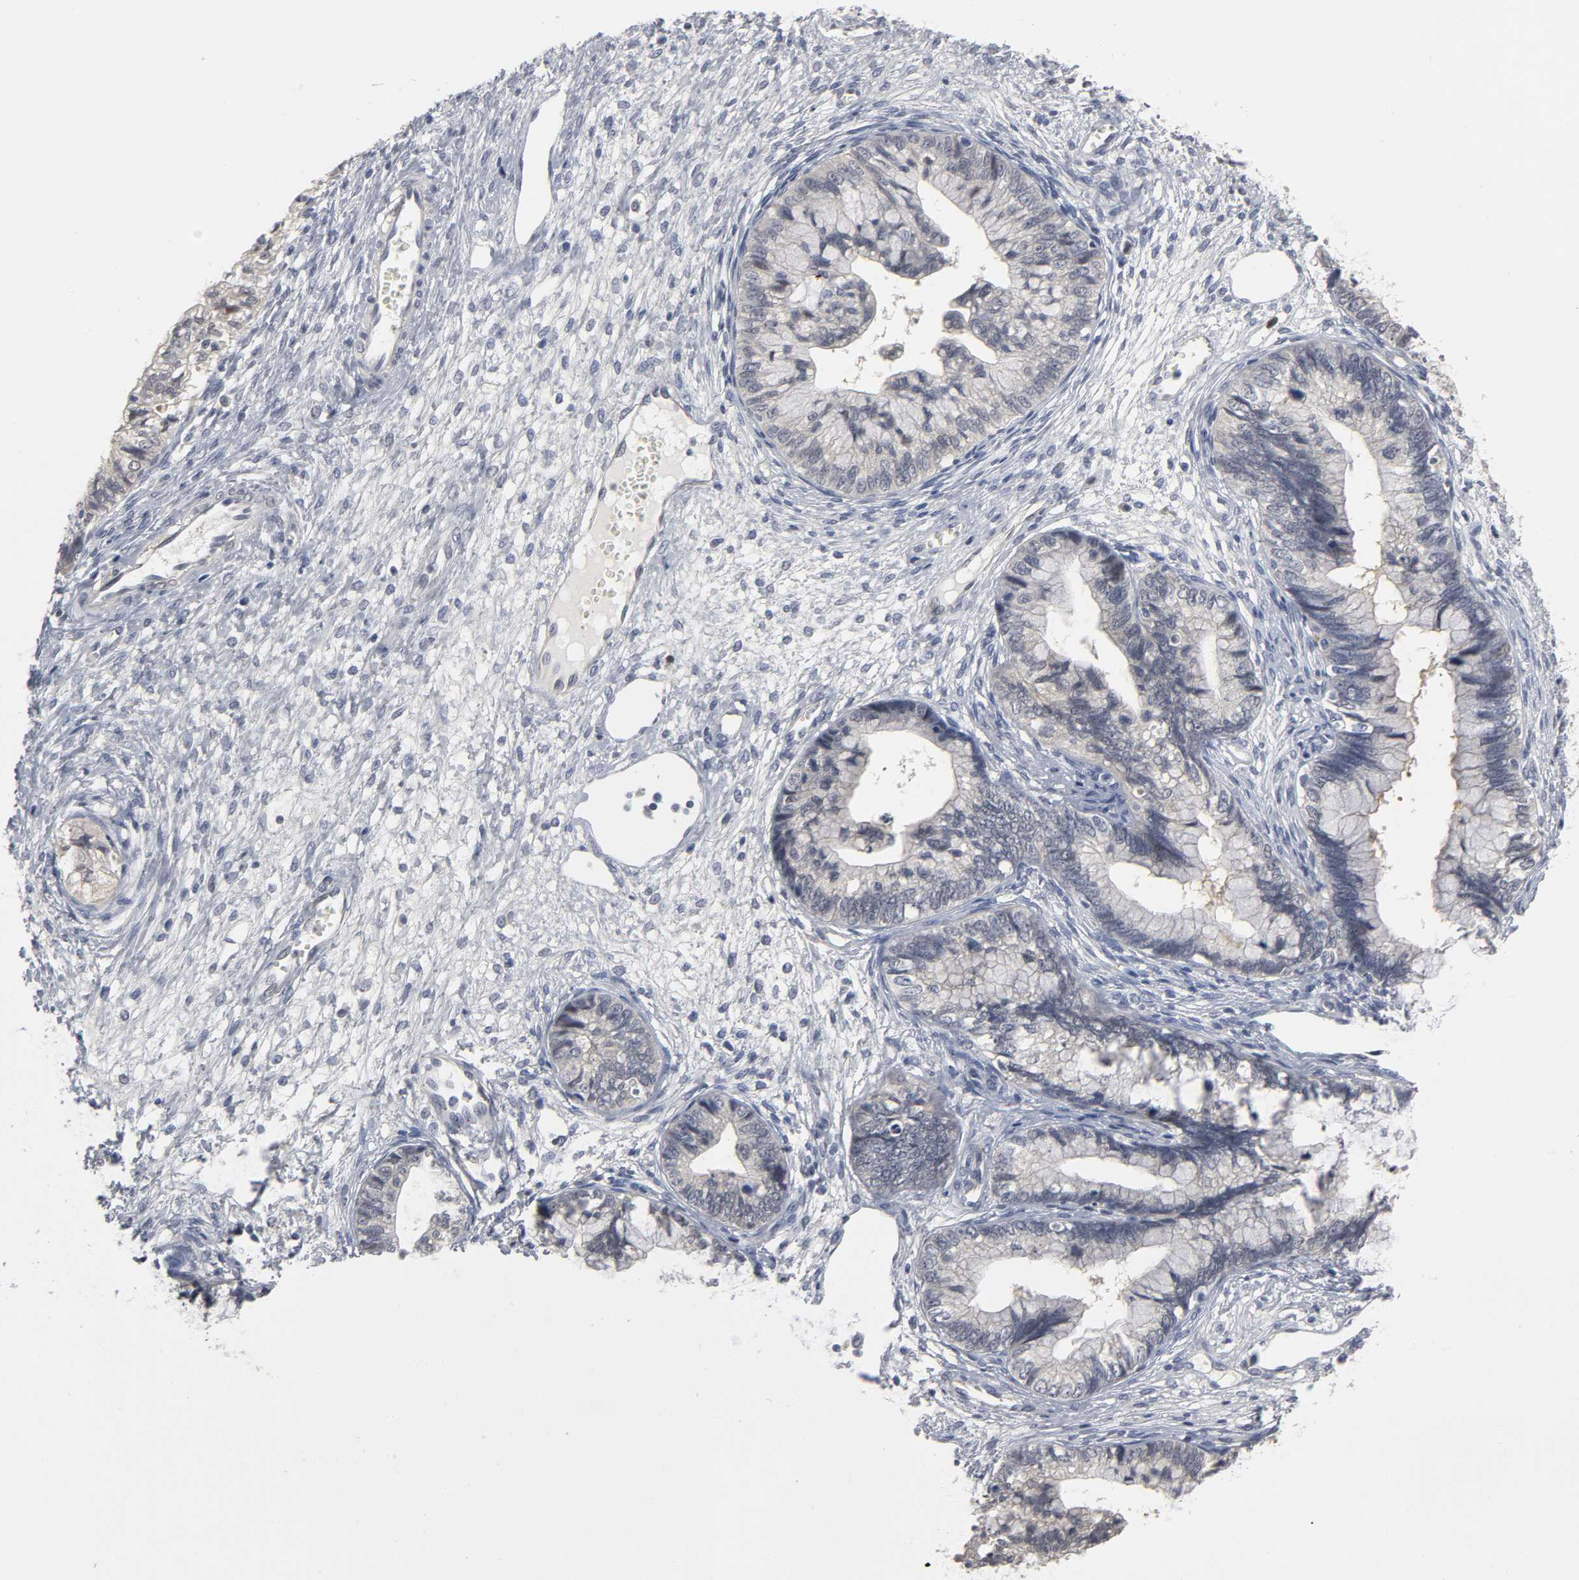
{"staining": {"intensity": "negative", "quantity": "none", "location": "none"}, "tissue": "cervical cancer", "cell_type": "Tumor cells", "image_type": "cancer", "snomed": [{"axis": "morphology", "description": "Adenocarcinoma, NOS"}, {"axis": "topography", "description": "Cervix"}], "caption": "Cervical adenocarcinoma stained for a protein using IHC exhibits no positivity tumor cells.", "gene": "PDLIM3", "patient": {"sex": "female", "age": 44}}